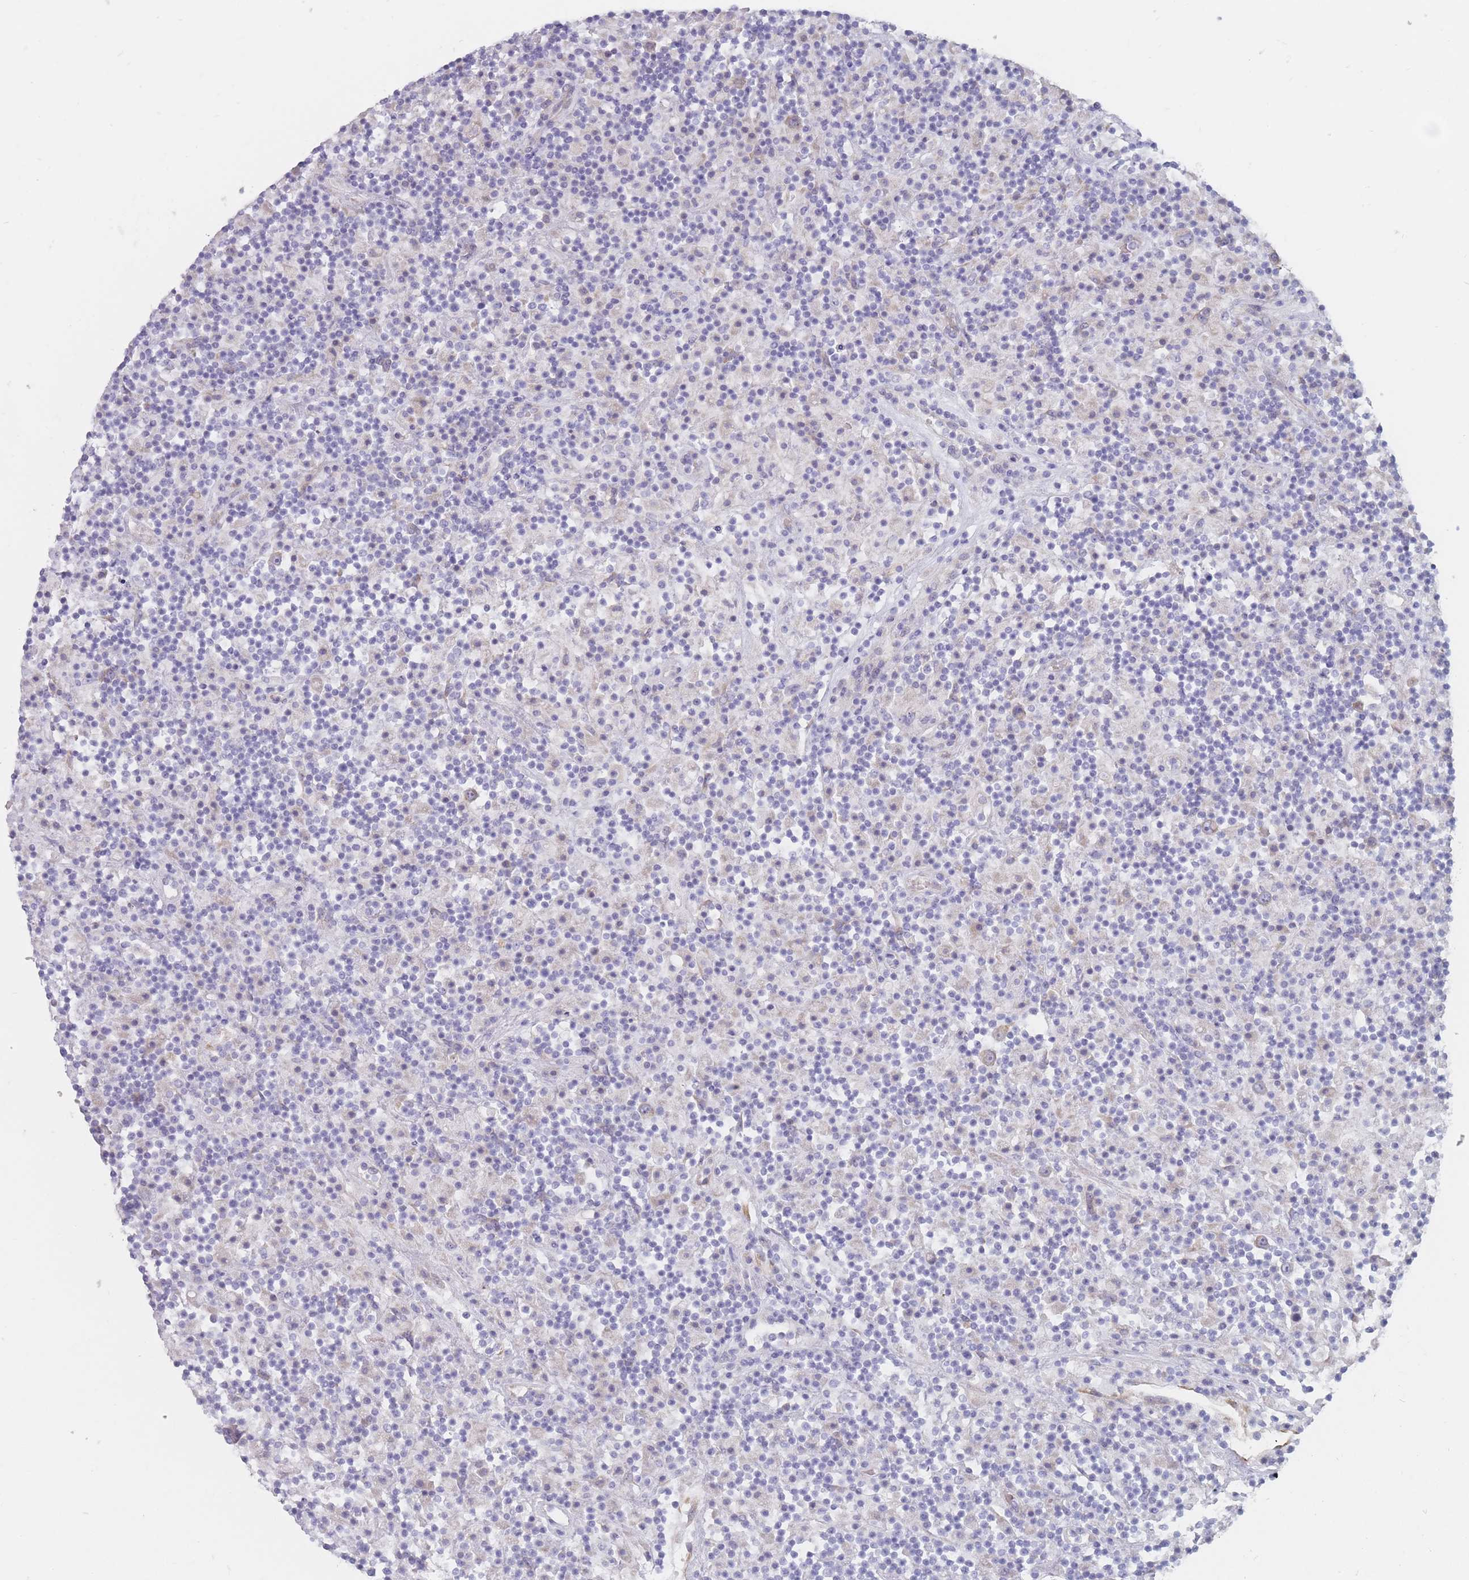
{"staining": {"intensity": "weak", "quantity": "25%-75%", "location": "cytoplasmic/membranous"}, "tissue": "lymphoma", "cell_type": "Tumor cells", "image_type": "cancer", "snomed": [{"axis": "morphology", "description": "Hodgkin's disease, NOS"}, {"axis": "topography", "description": "Lymph node"}], "caption": "Protein positivity by immunohistochemistry displays weak cytoplasmic/membranous positivity in approximately 25%-75% of tumor cells in Hodgkin's disease. Nuclei are stained in blue.", "gene": "ERBIN", "patient": {"sex": "male", "age": 70}}